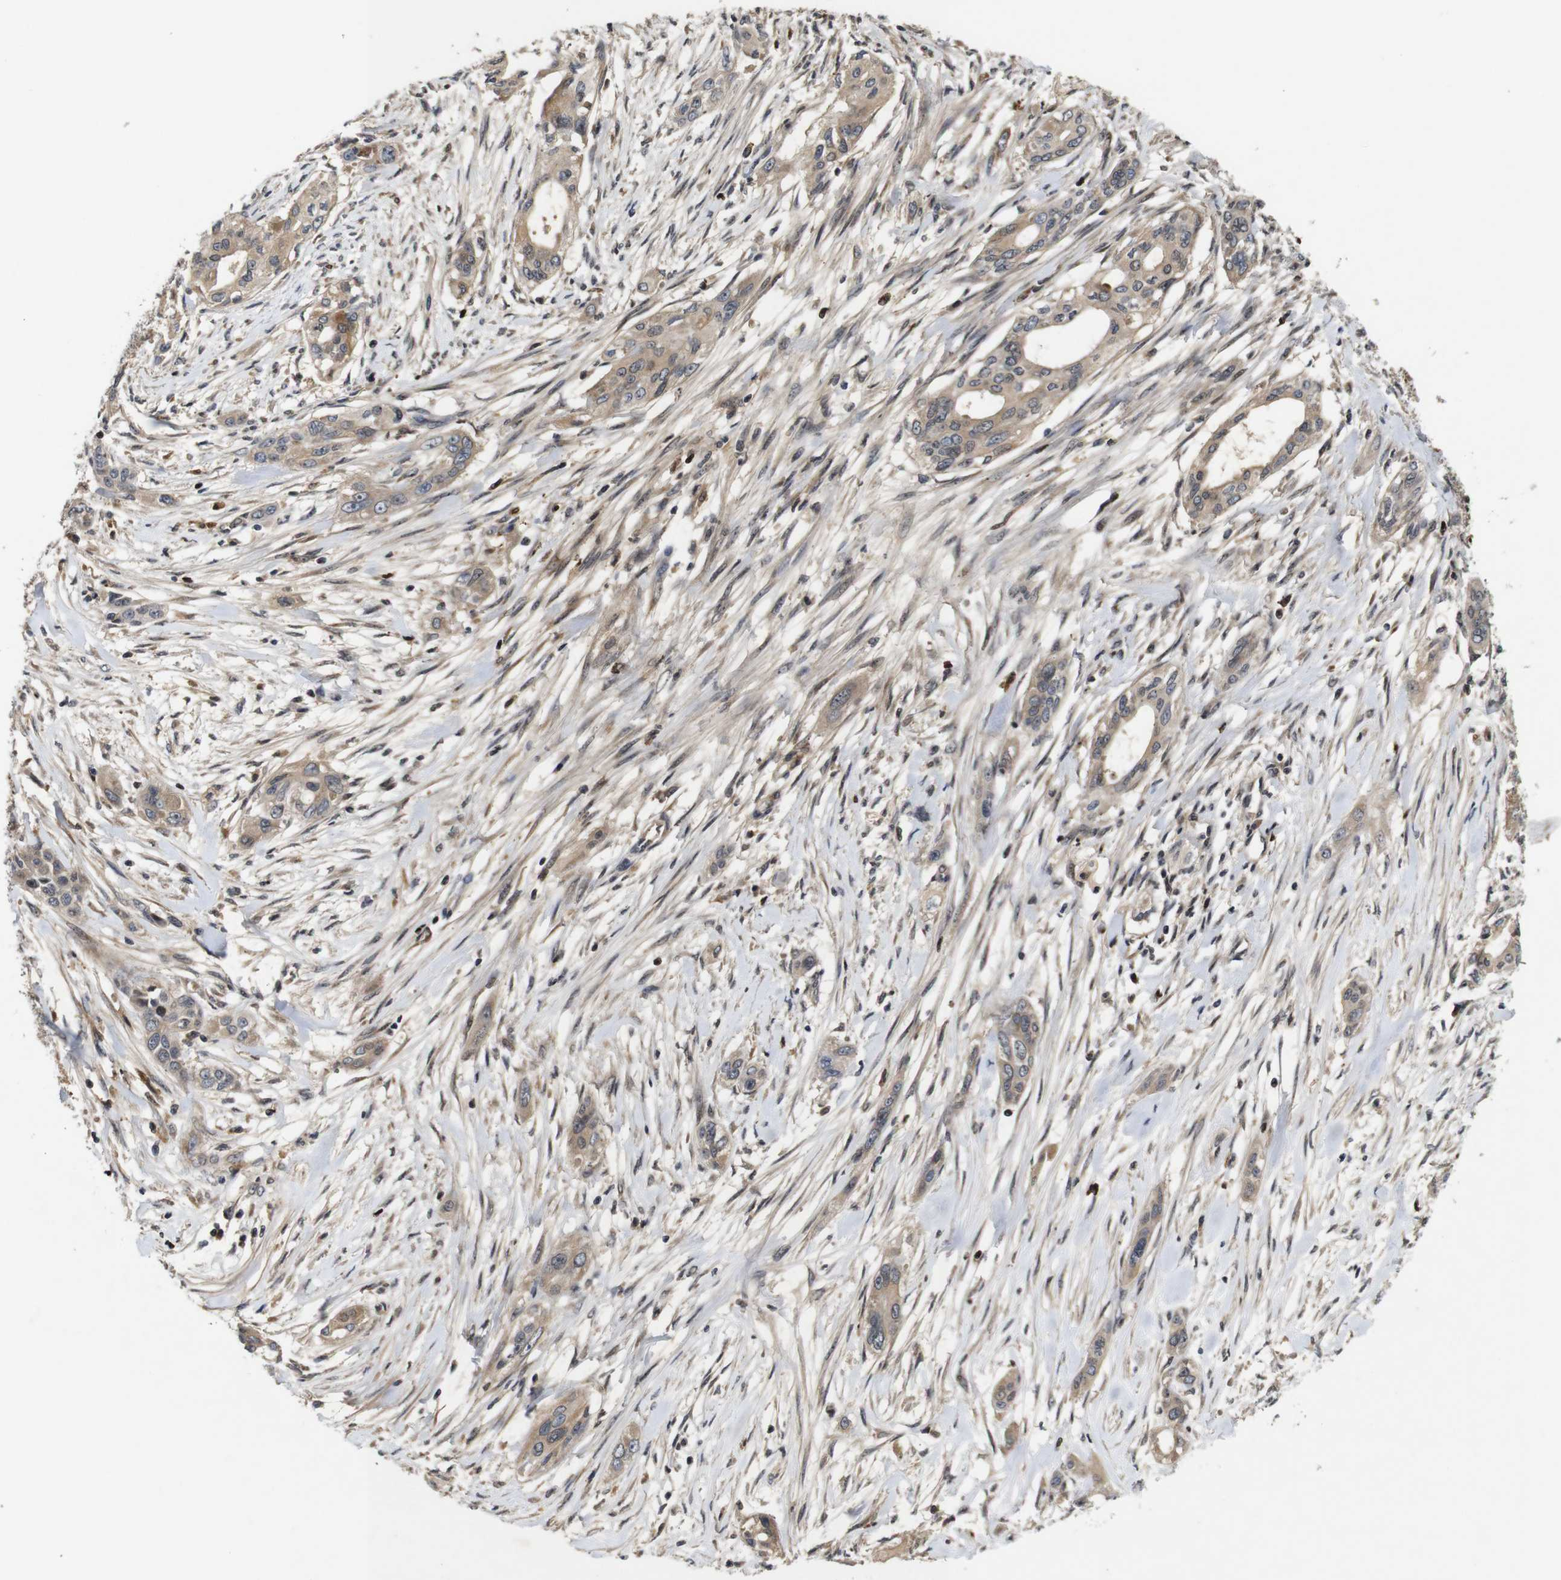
{"staining": {"intensity": "moderate", "quantity": ">75%", "location": "cytoplasmic/membranous"}, "tissue": "pancreatic cancer", "cell_type": "Tumor cells", "image_type": "cancer", "snomed": [{"axis": "morphology", "description": "Adenocarcinoma, NOS"}, {"axis": "topography", "description": "Pancreas"}], "caption": "IHC of human adenocarcinoma (pancreatic) demonstrates medium levels of moderate cytoplasmic/membranous expression in about >75% of tumor cells.", "gene": "MYC", "patient": {"sex": "female", "age": 60}}